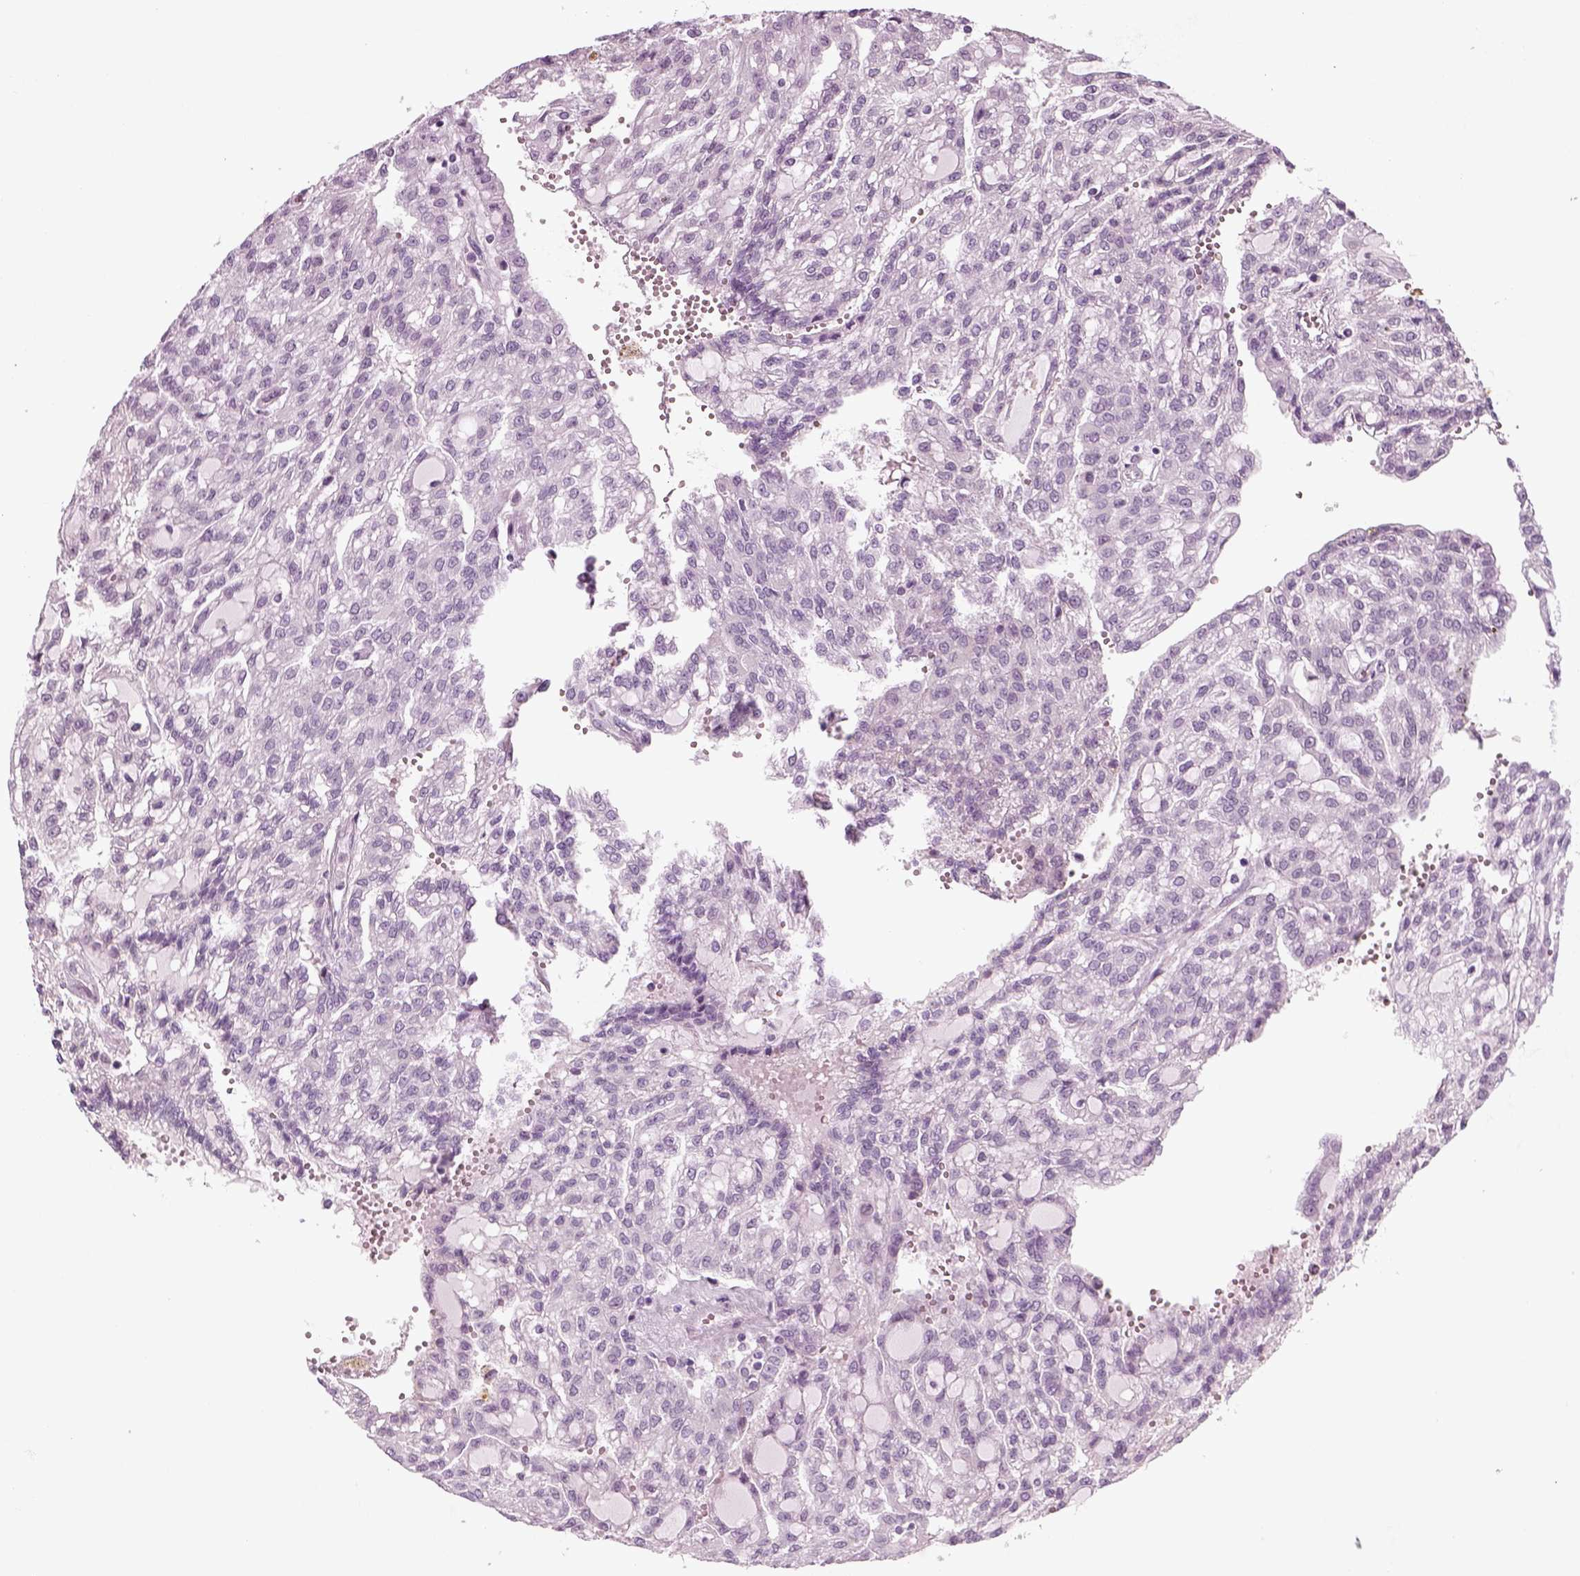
{"staining": {"intensity": "negative", "quantity": "none", "location": "none"}, "tissue": "renal cancer", "cell_type": "Tumor cells", "image_type": "cancer", "snomed": [{"axis": "morphology", "description": "Adenocarcinoma, NOS"}, {"axis": "topography", "description": "Kidney"}], "caption": "High magnification brightfield microscopy of renal cancer stained with DAB (brown) and counterstained with hematoxylin (blue): tumor cells show no significant positivity.", "gene": "KRT75", "patient": {"sex": "male", "age": 63}}